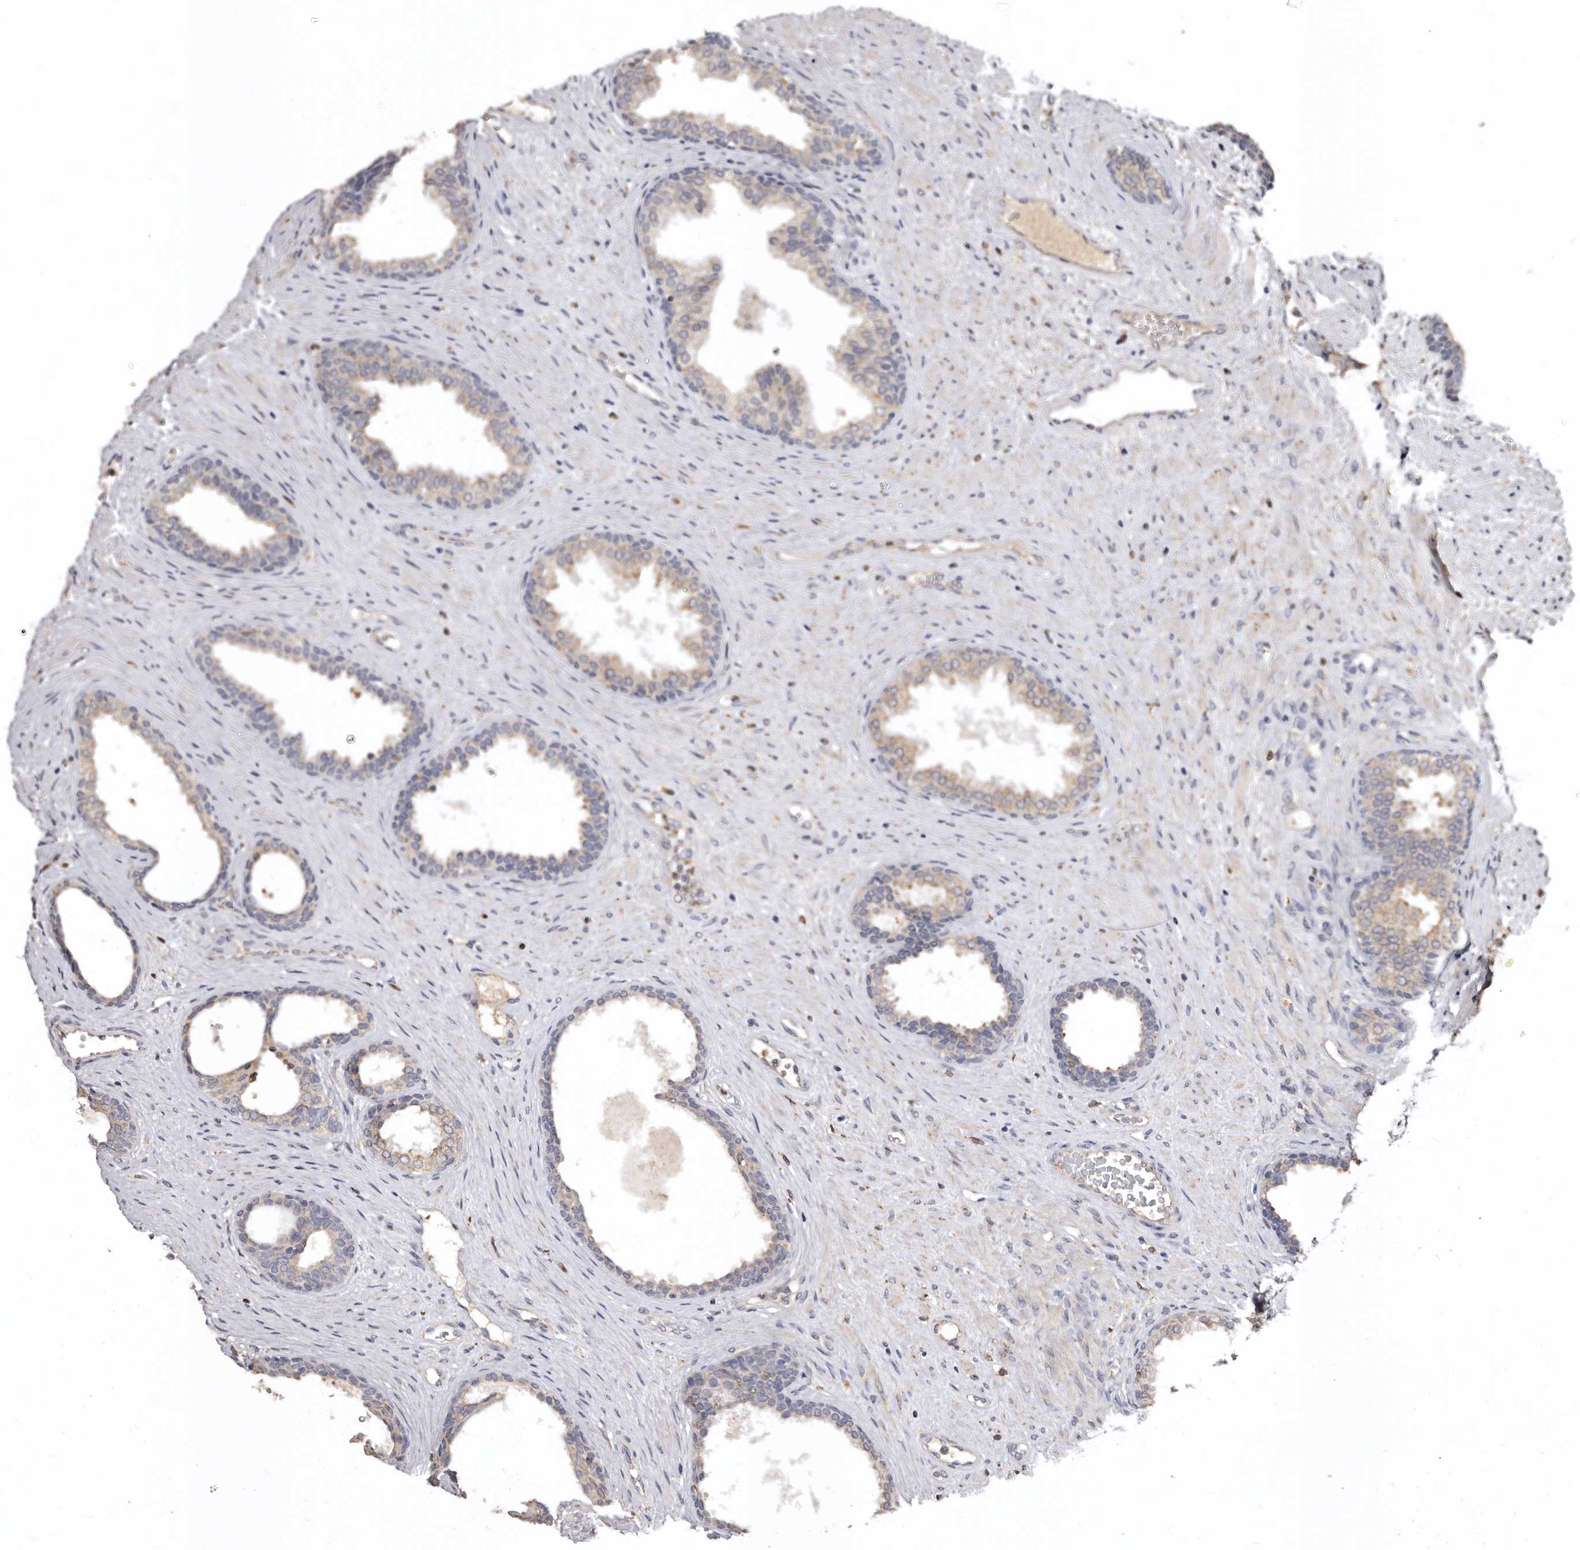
{"staining": {"intensity": "moderate", "quantity": "25%-75%", "location": "cytoplasmic/membranous"}, "tissue": "prostate", "cell_type": "Glandular cells", "image_type": "normal", "snomed": [{"axis": "morphology", "description": "Normal tissue, NOS"}, {"axis": "topography", "description": "Prostate"}], "caption": "Protein expression by immunohistochemistry (IHC) shows moderate cytoplasmic/membranous expression in approximately 25%-75% of glandular cells in benign prostate. The protein is shown in brown color, while the nuclei are stained blue.", "gene": "INKA2", "patient": {"sex": "male", "age": 76}}